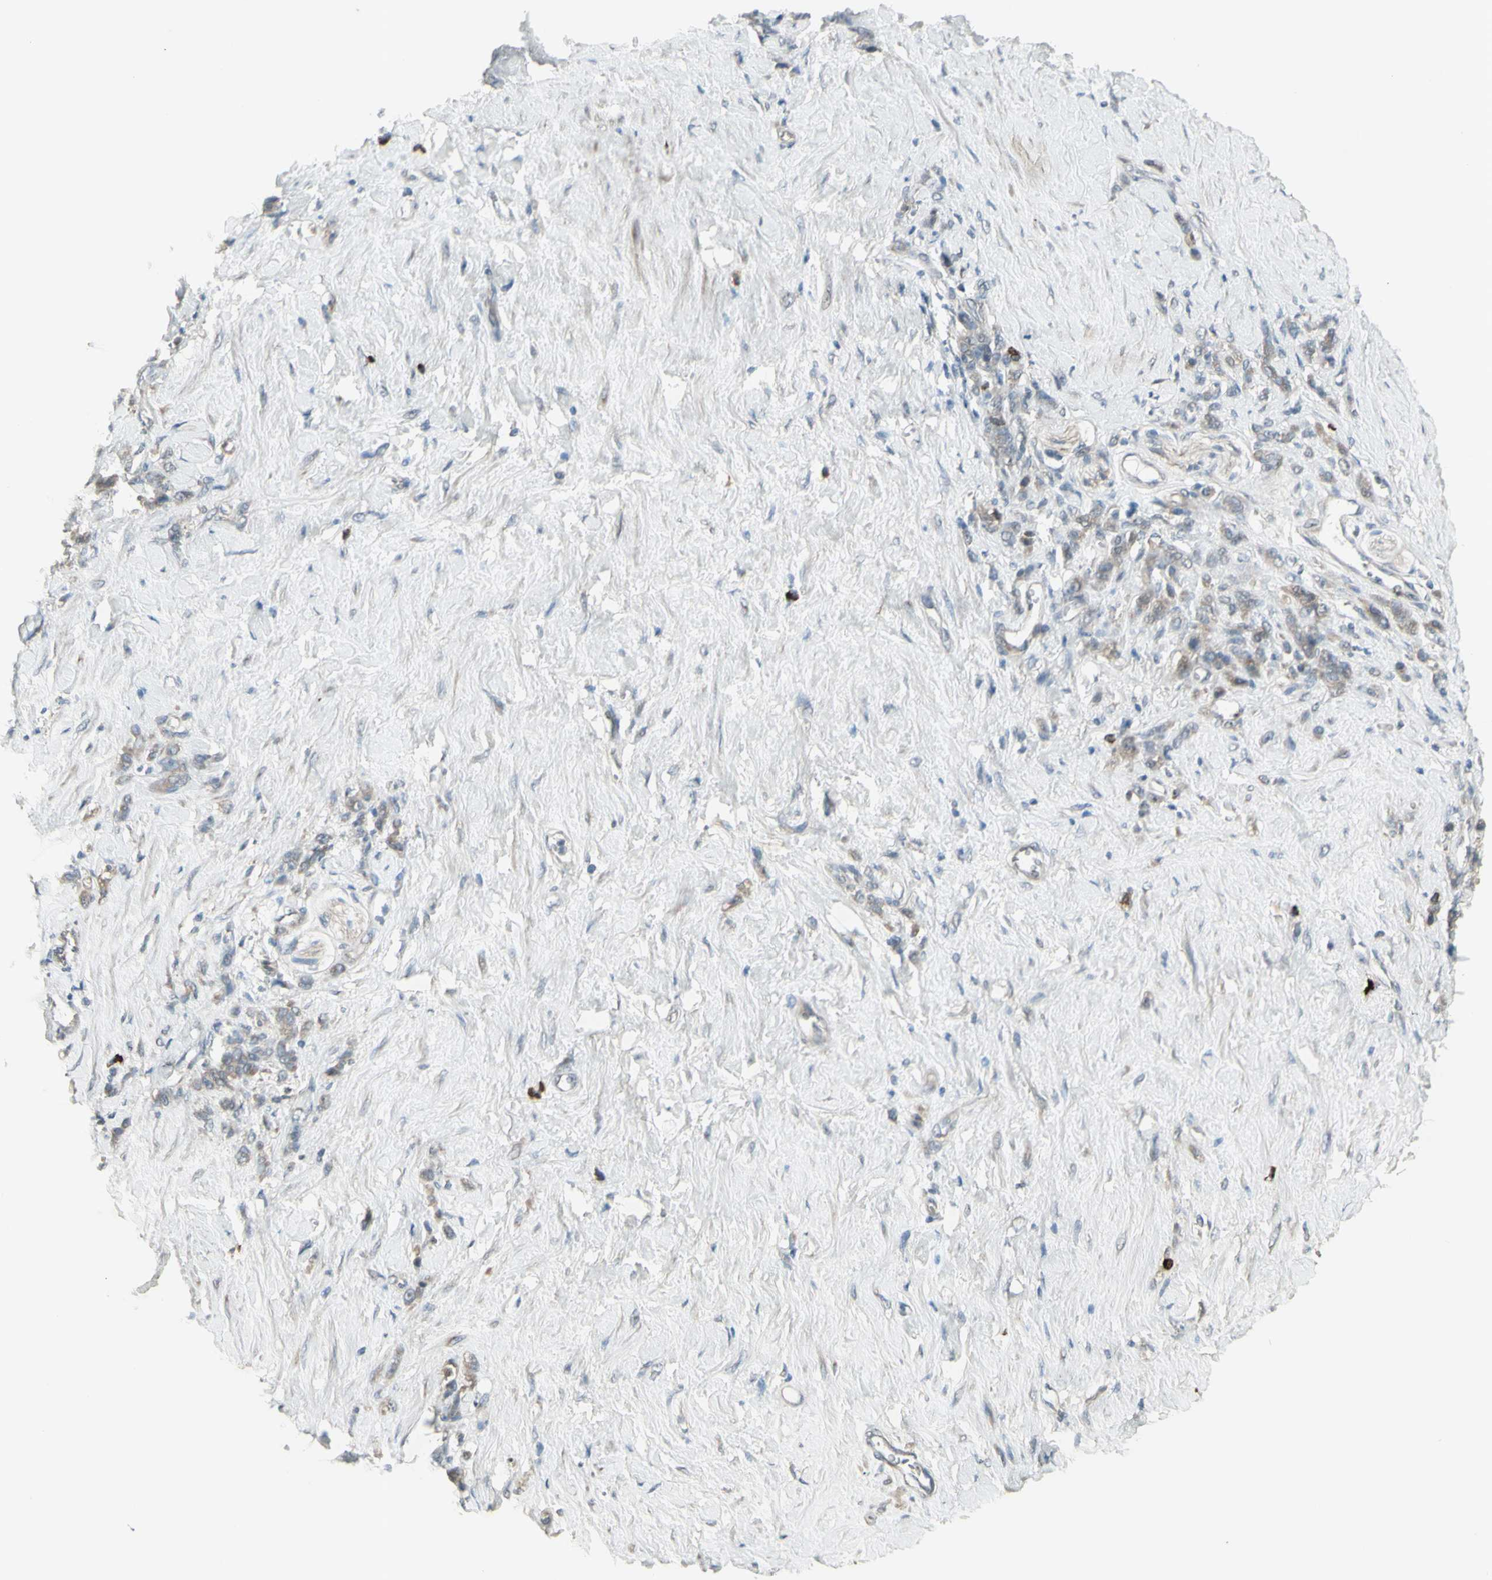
{"staining": {"intensity": "weak", "quantity": ">75%", "location": "cytoplasmic/membranous"}, "tissue": "stomach cancer", "cell_type": "Tumor cells", "image_type": "cancer", "snomed": [{"axis": "morphology", "description": "Adenocarcinoma, NOS"}, {"axis": "topography", "description": "Stomach"}], "caption": "High-magnification brightfield microscopy of stomach adenocarcinoma stained with DAB (brown) and counterstained with hematoxylin (blue). tumor cells exhibit weak cytoplasmic/membranous positivity is seen in approximately>75% of cells. (Brightfield microscopy of DAB IHC at high magnification).", "gene": "GRAMD1B", "patient": {"sex": "male", "age": 82}}